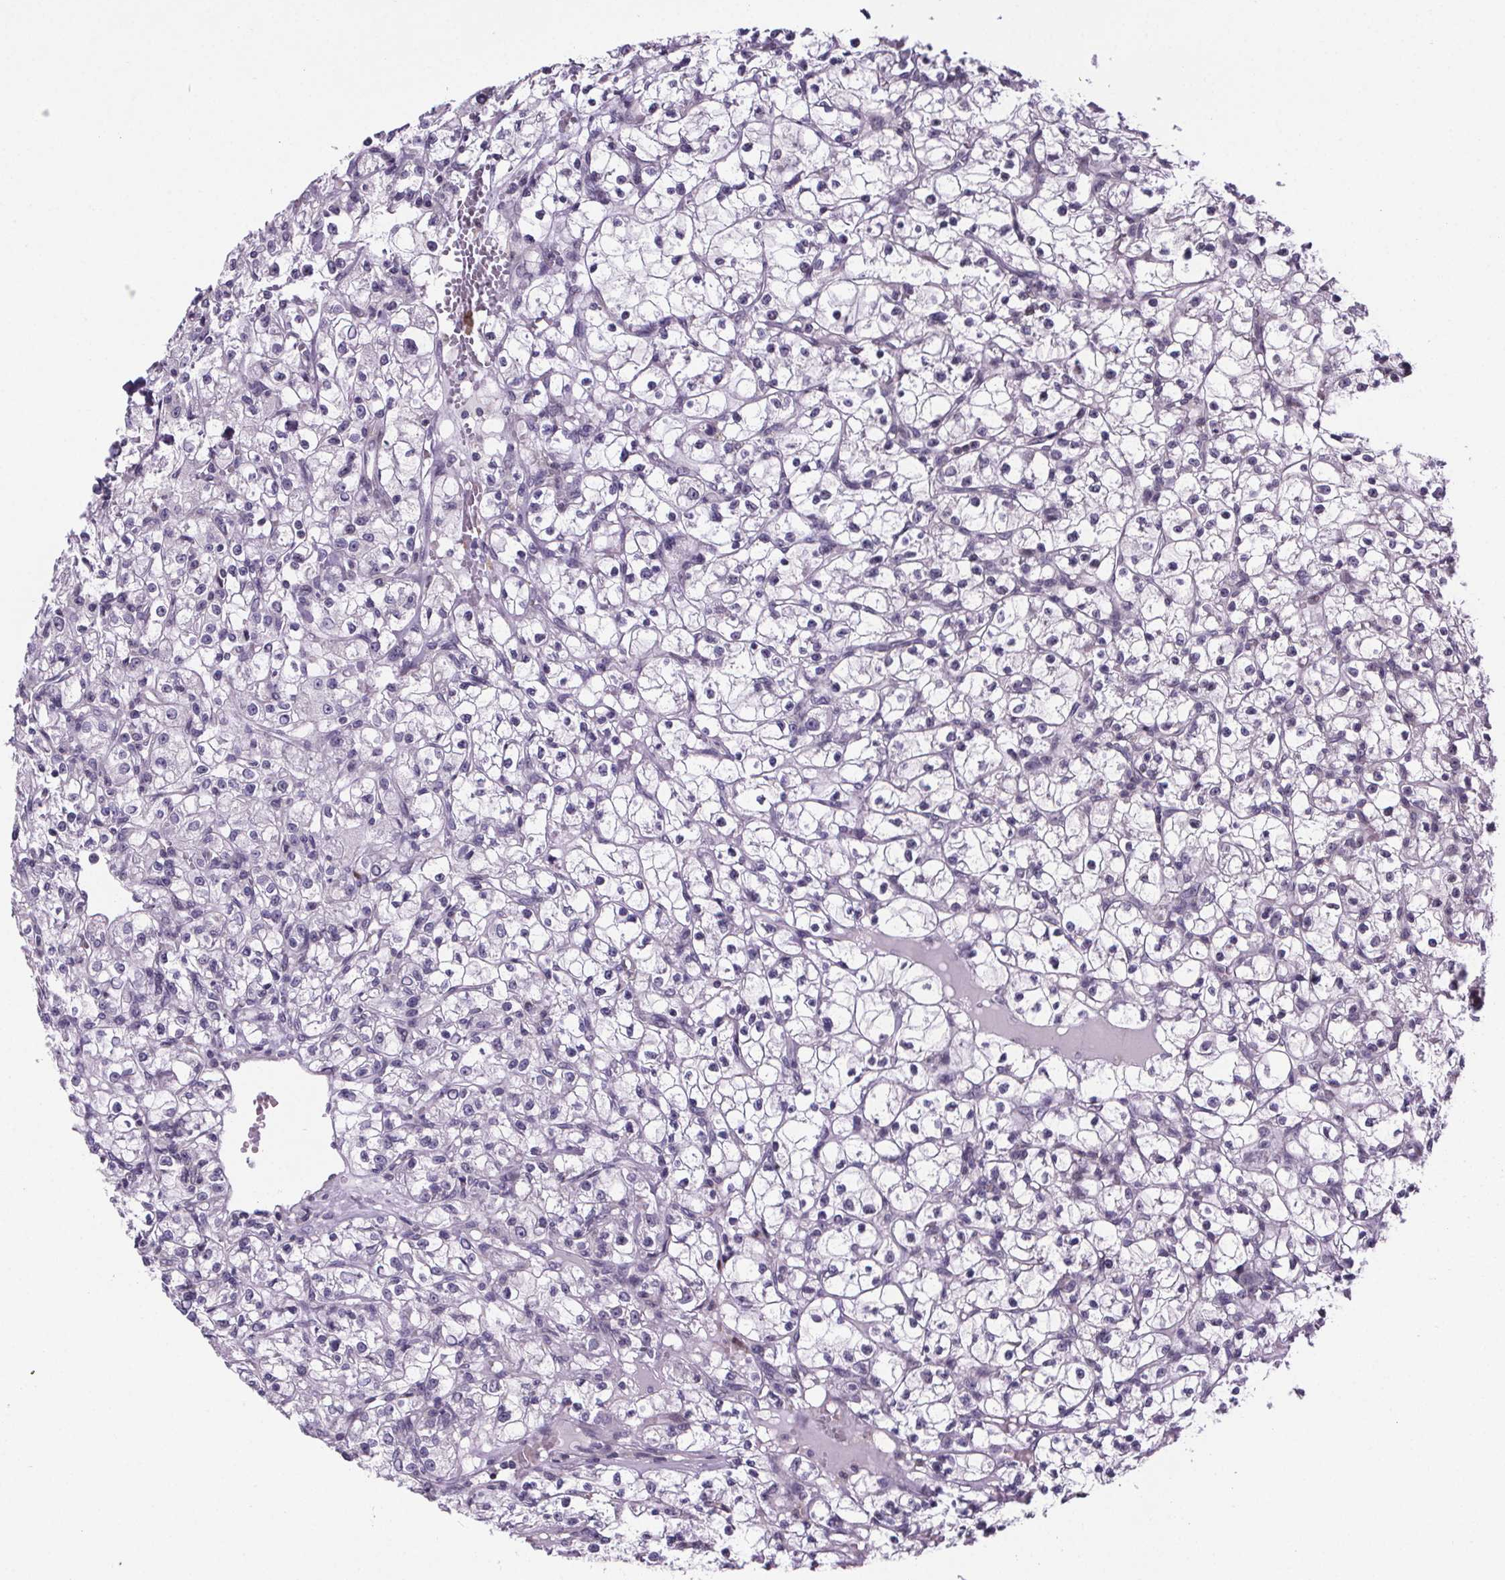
{"staining": {"intensity": "negative", "quantity": "none", "location": "none"}, "tissue": "renal cancer", "cell_type": "Tumor cells", "image_type": "cancer", "snomed": [{"axis": "morphology", "description": "Adenocarcinoma, NOS"}, {"axis": "topography", "description": "Kidney"}], "caption": "Immunohistochemistry of adenocarcinoma (renal) reveals no expression in tumor cells.", "gene": "TTC12", "patient": {"sex": "female", "age": 59}}